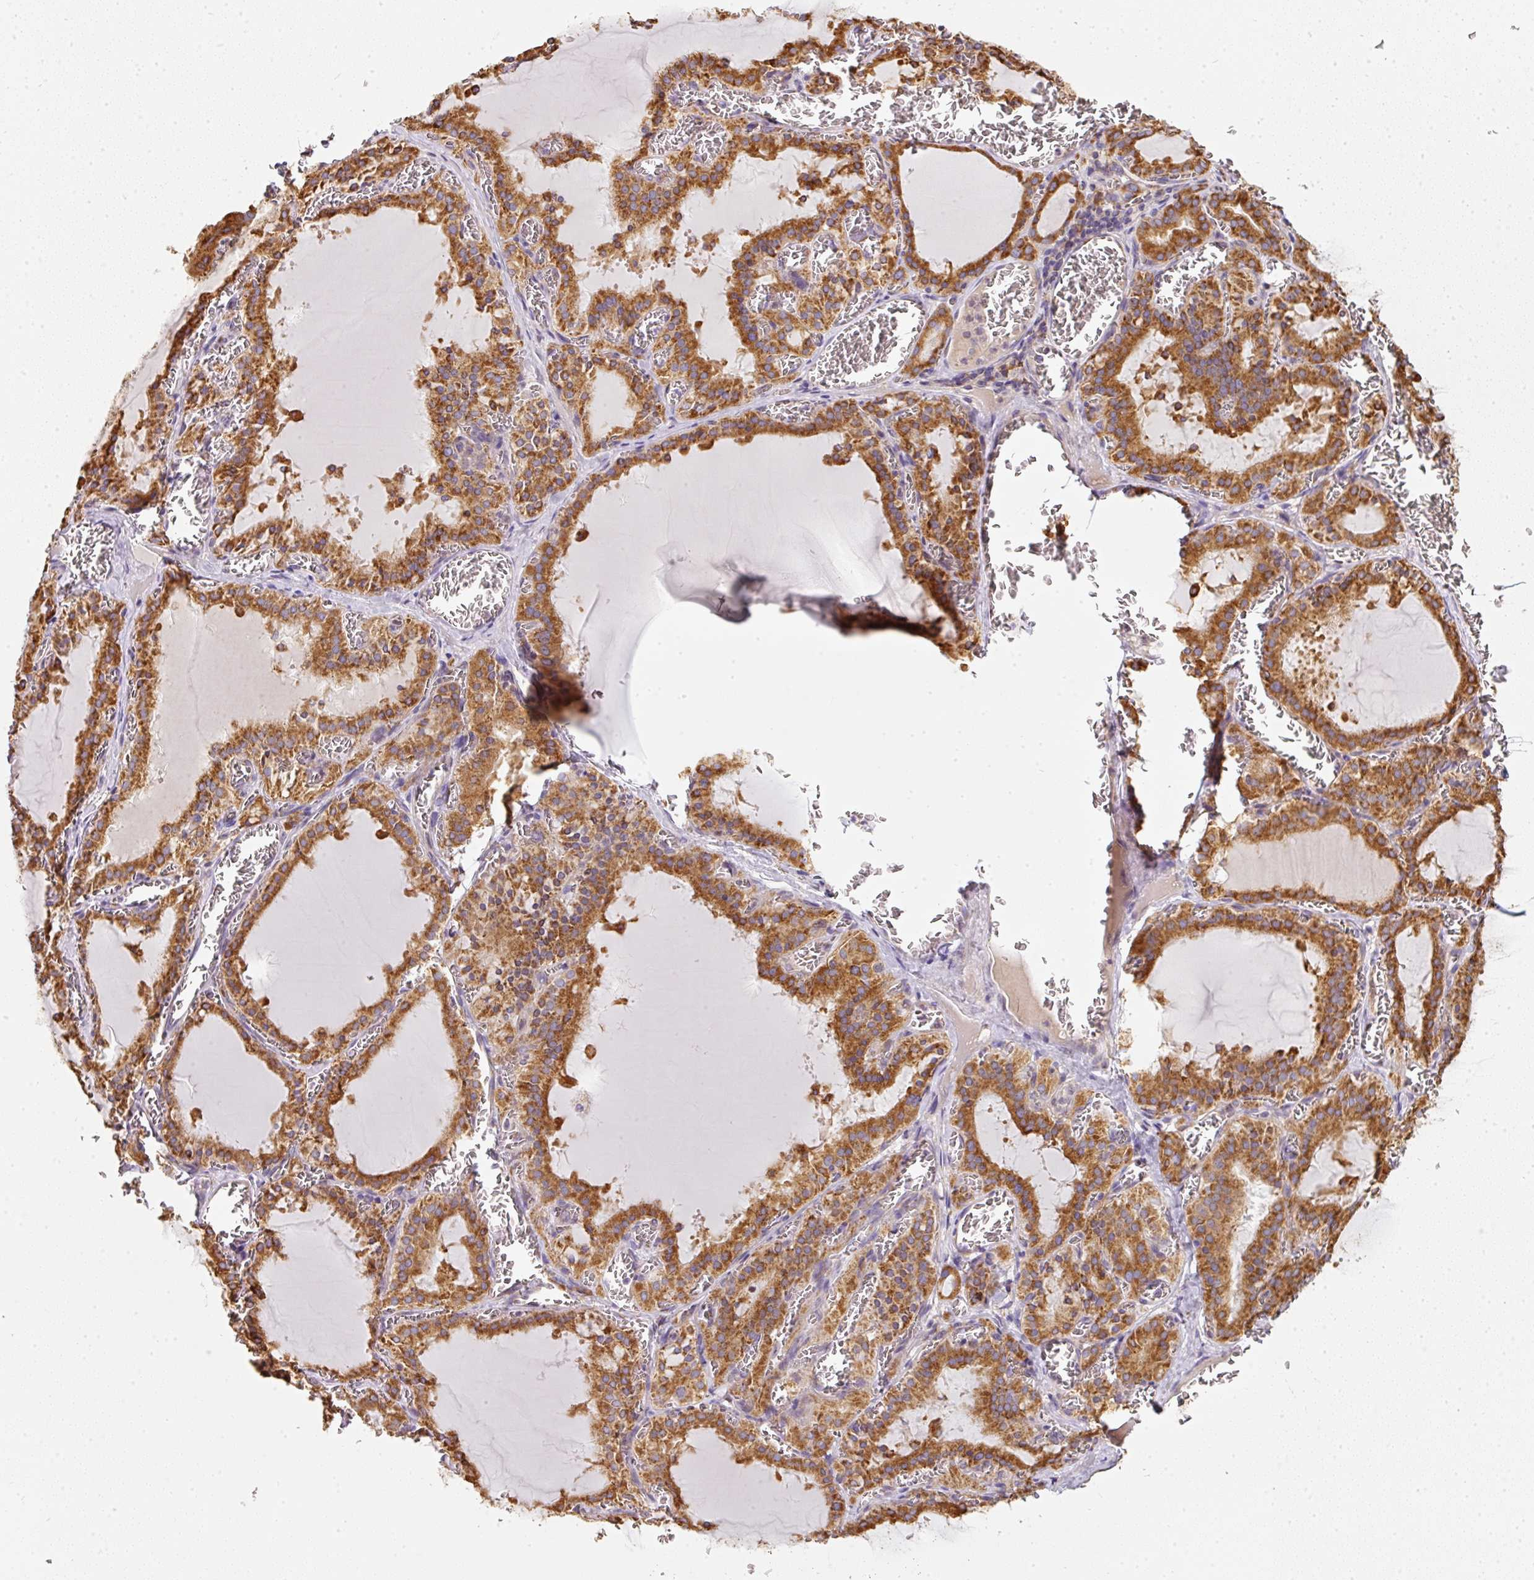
{"staining": {"intensity": "strong", "quantity": ">75%", "location": "cytoplasmic/membranous"}, "tissue": "thyroid gland", "cell_type": "Glandular cells", "image_type": "normal", "snomed": [{"axis": "morphology", "description": "Normal tissue, NOS"}, {"axis": "topography", "description": "Thyroid gland"}], "caption": "Brown immunohistochemical staining in unremarkable human thyroid gland exhibits strong cytoplasmic/membranous expression in about >75% of glandular cells. (IHC, brightfield microscopy, high magnification).", "gene": "MORN4", "patient": {"sex": "female", "age": 30}}